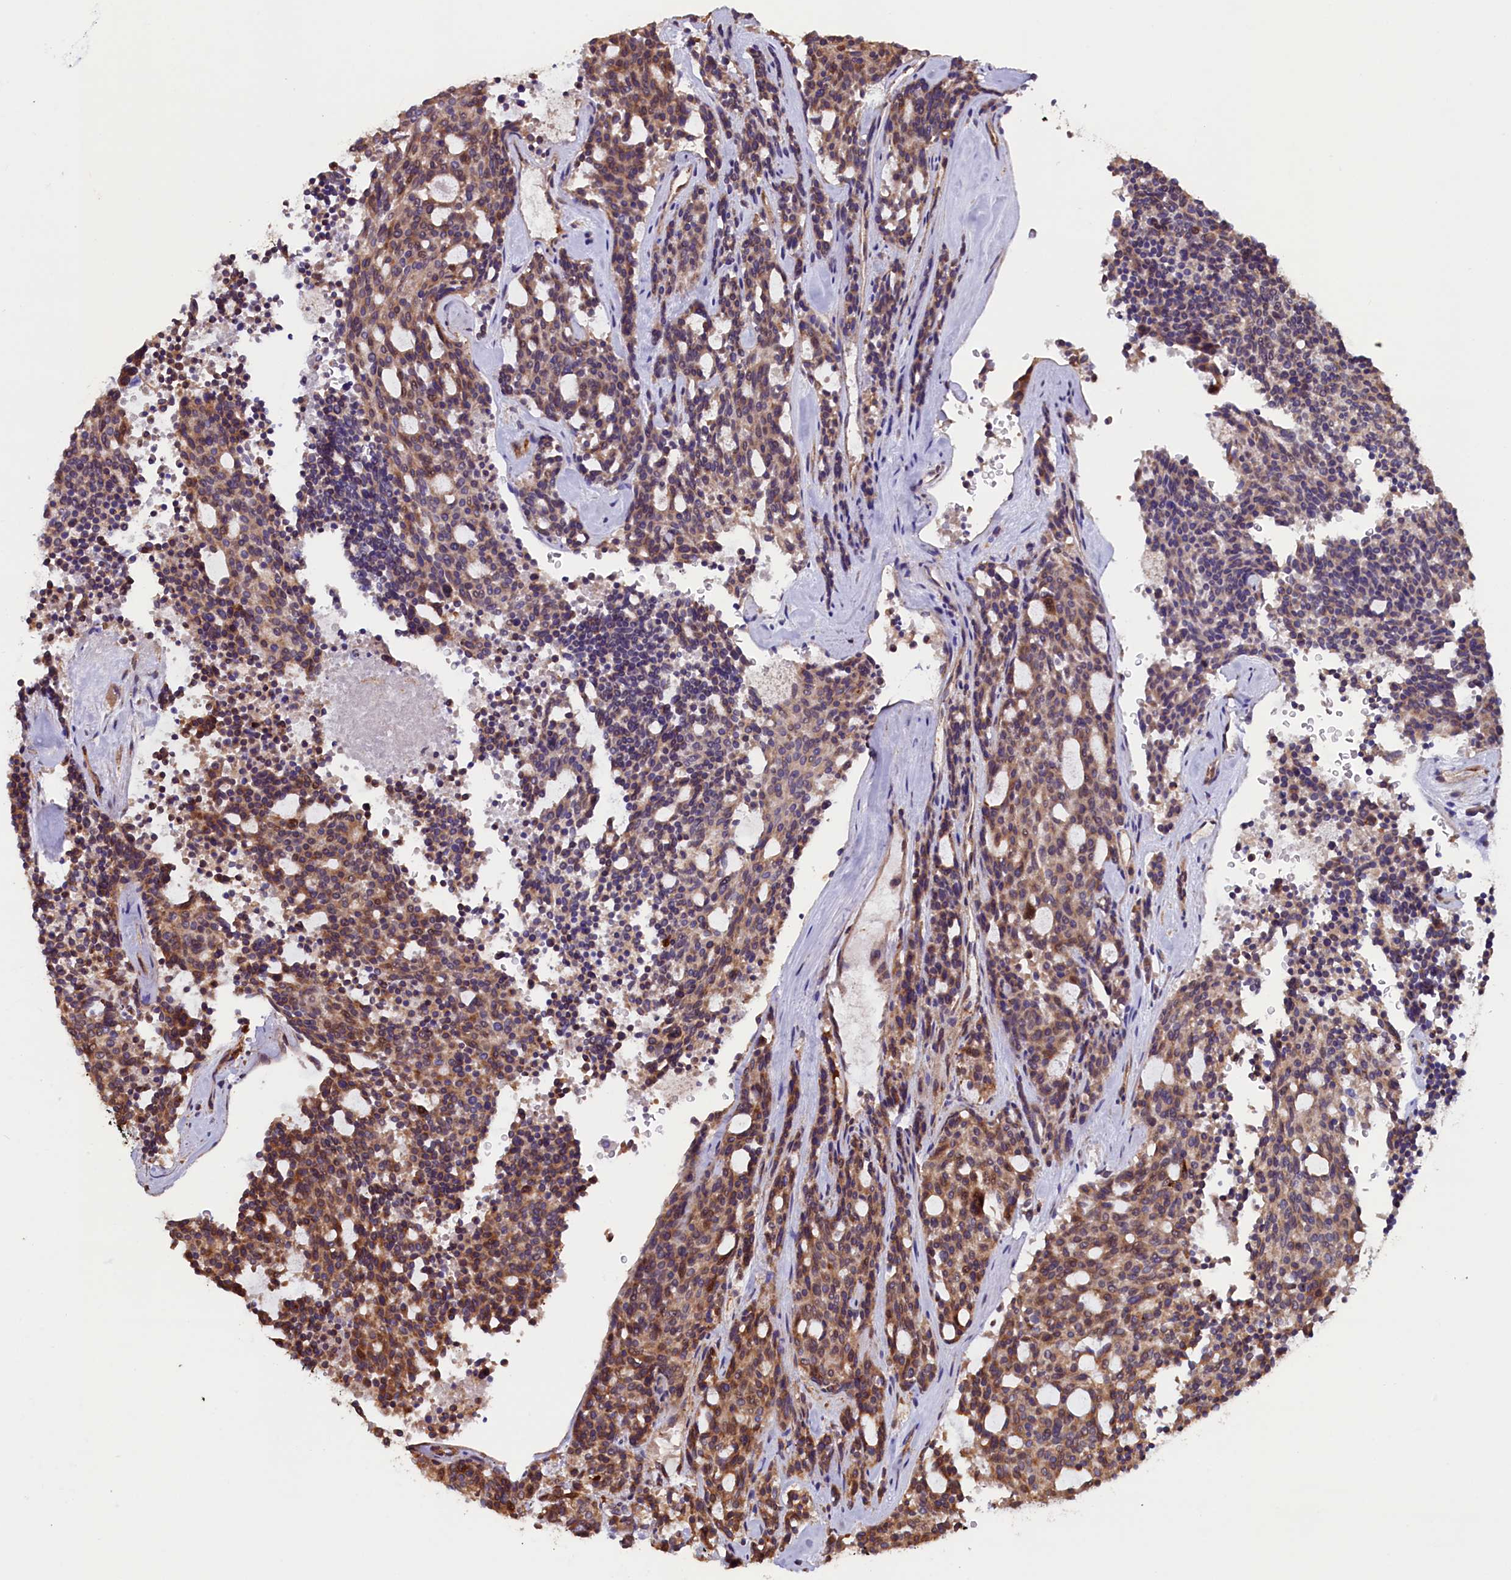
{"staining": {"intensity": "moderate", "quantity": "25%-75%", "location": "cytoplasmic/membranous"}, "tissue": "carcinoid", "cell_type": "Tumor cells", "image_type": "cancer", "snomed": [{"axis": "morphology", "description": "Carcinoid, malignant, NOS"}, {"axis": "topography", "description": "Pancreas"}], "caption": "This histopathology image shows immunohistochemistry (IHC) staining of human malignant carcinoid, with medium moderate cytoplasmic/membranous expression in about 25%-75% of tumor cells.", "gene": "ATXN2L", "patient": {"sex": "female", "age": 54}}